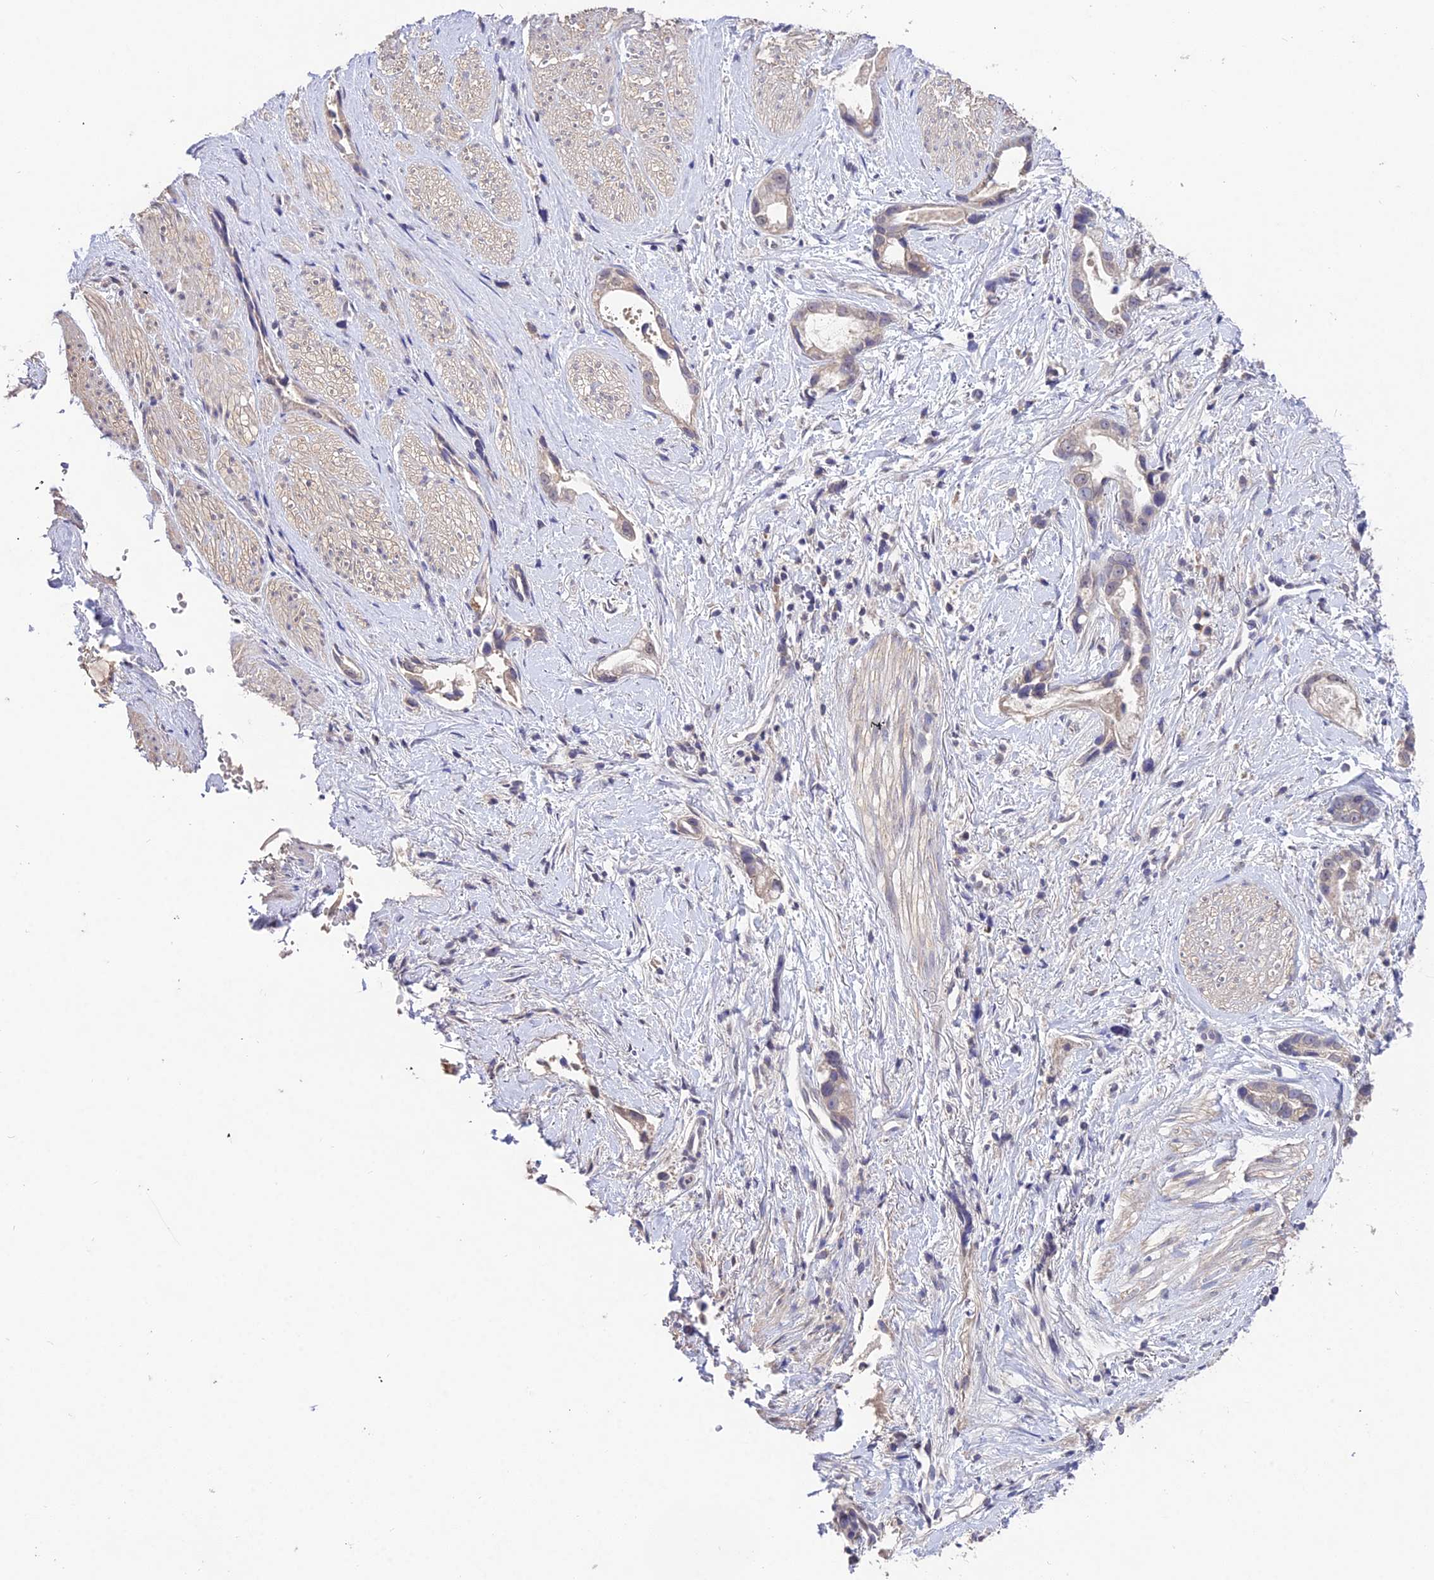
{"staining": {"intensity": "weak", "quantity": "<25%", "location": "cytoplasmic/membranous"}, "tissue": "stomach cancer", "cell_type": "Tumor cells", "image_type": "cancer", "snomed": [{"axis": "morphology", "description": "Adenocarcinoma, NOS"}, {"axis": "topography", "description": "Stomach"}], "caption": "An image of adenocarcinoma (stomach) stained for a protein displays no brown staining in tumor cells.", "gene": "PGK1", "patient": {"sex": "male", "age": 55}}